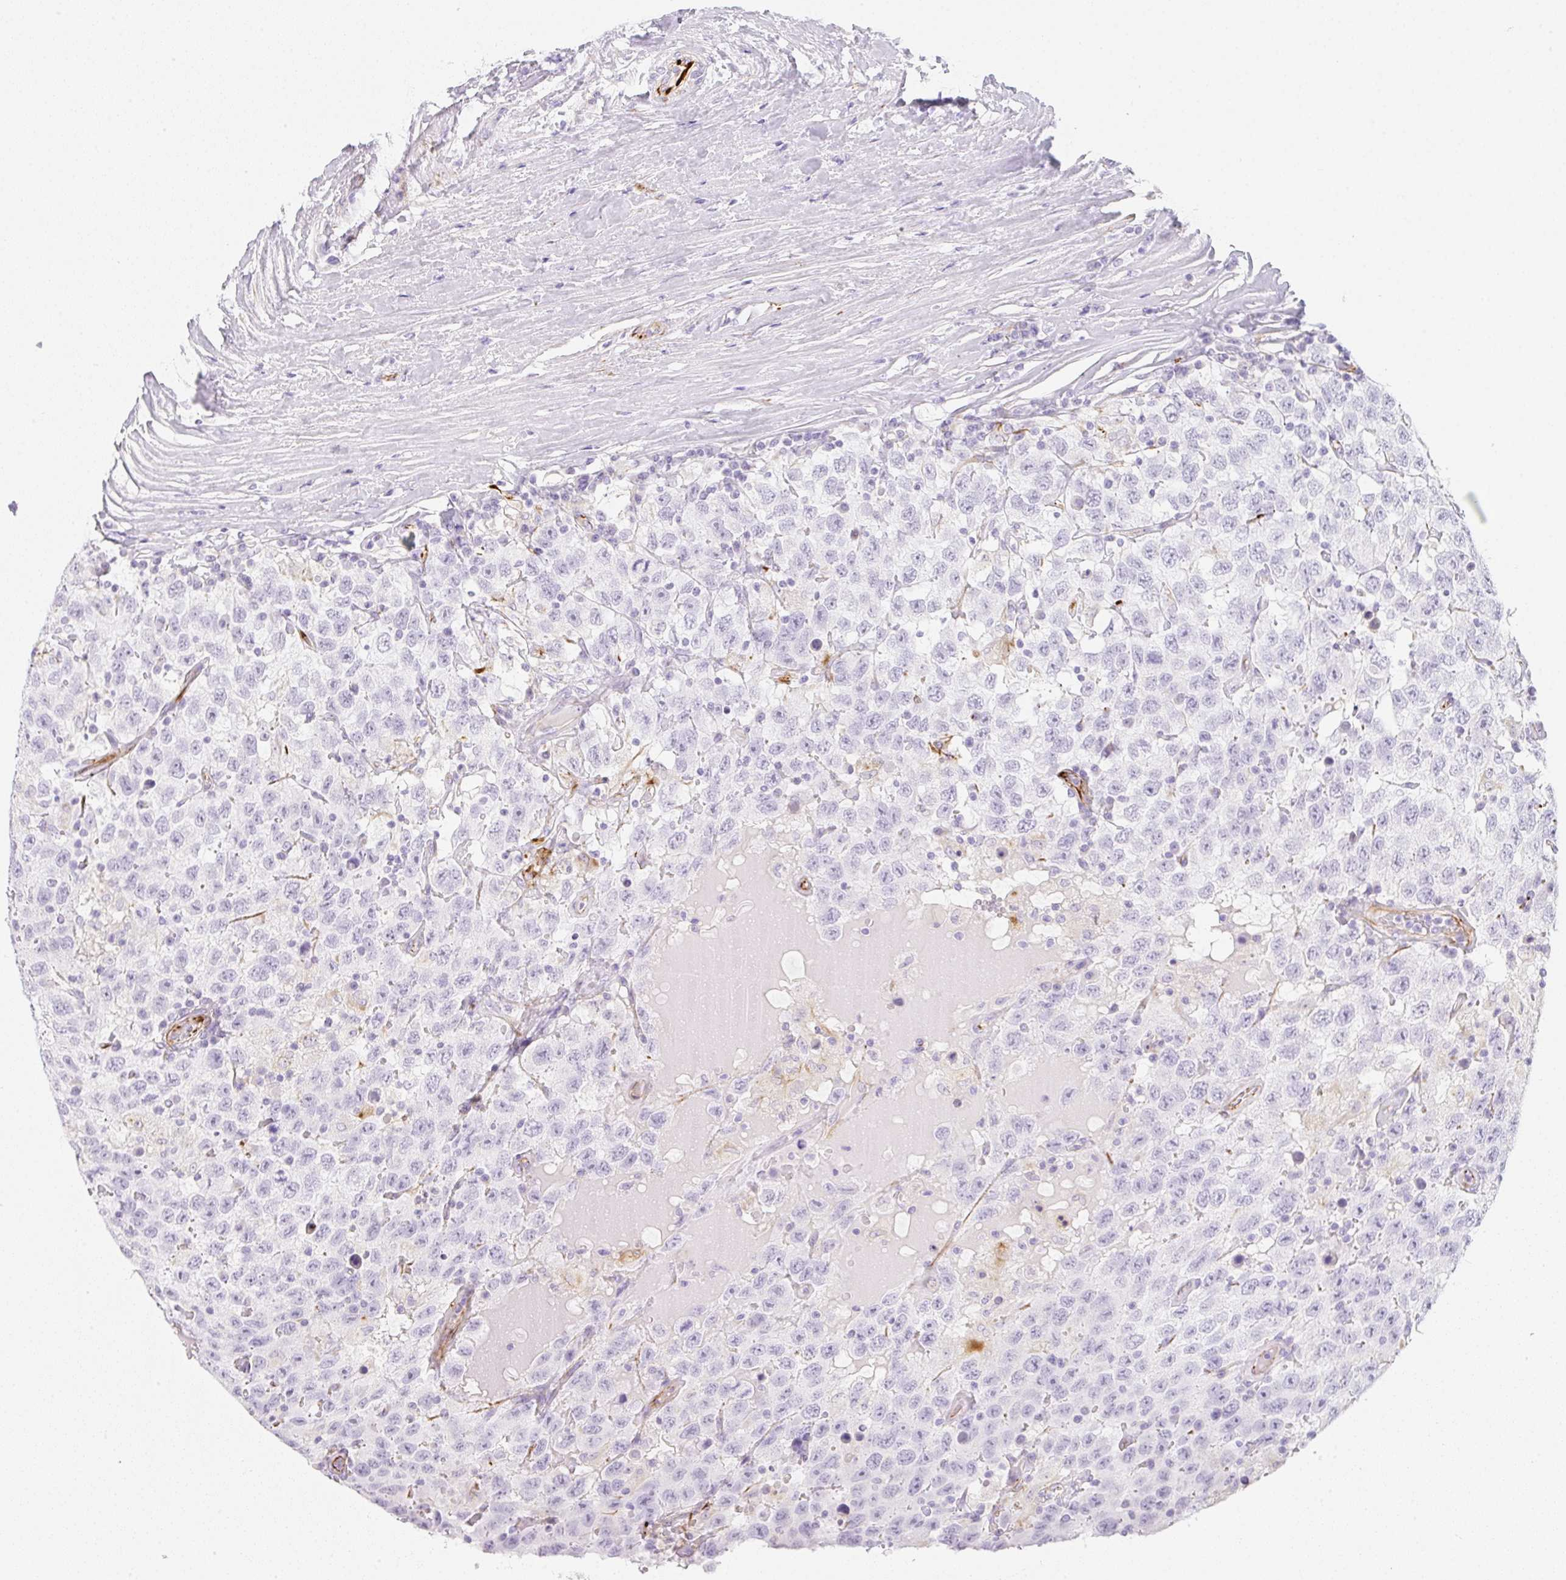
{"staining": {"intensity": "negative", "quantity": "none", "location": "none"}, "tissue": "testis cancer", "cell_type": "Tumor cells", "image_type": "cancer", "snomed": [{"axis": "morphology", "description": "Seminoma, NOS"}, {"axis": "topography", "description": "Testis"}], "caption": "The IHC histopathology image has no significant expression in tumor cells of testis seminoma tissue.", "gene": "ZNF689", "patient": {"sex": "male", "age": 41}}